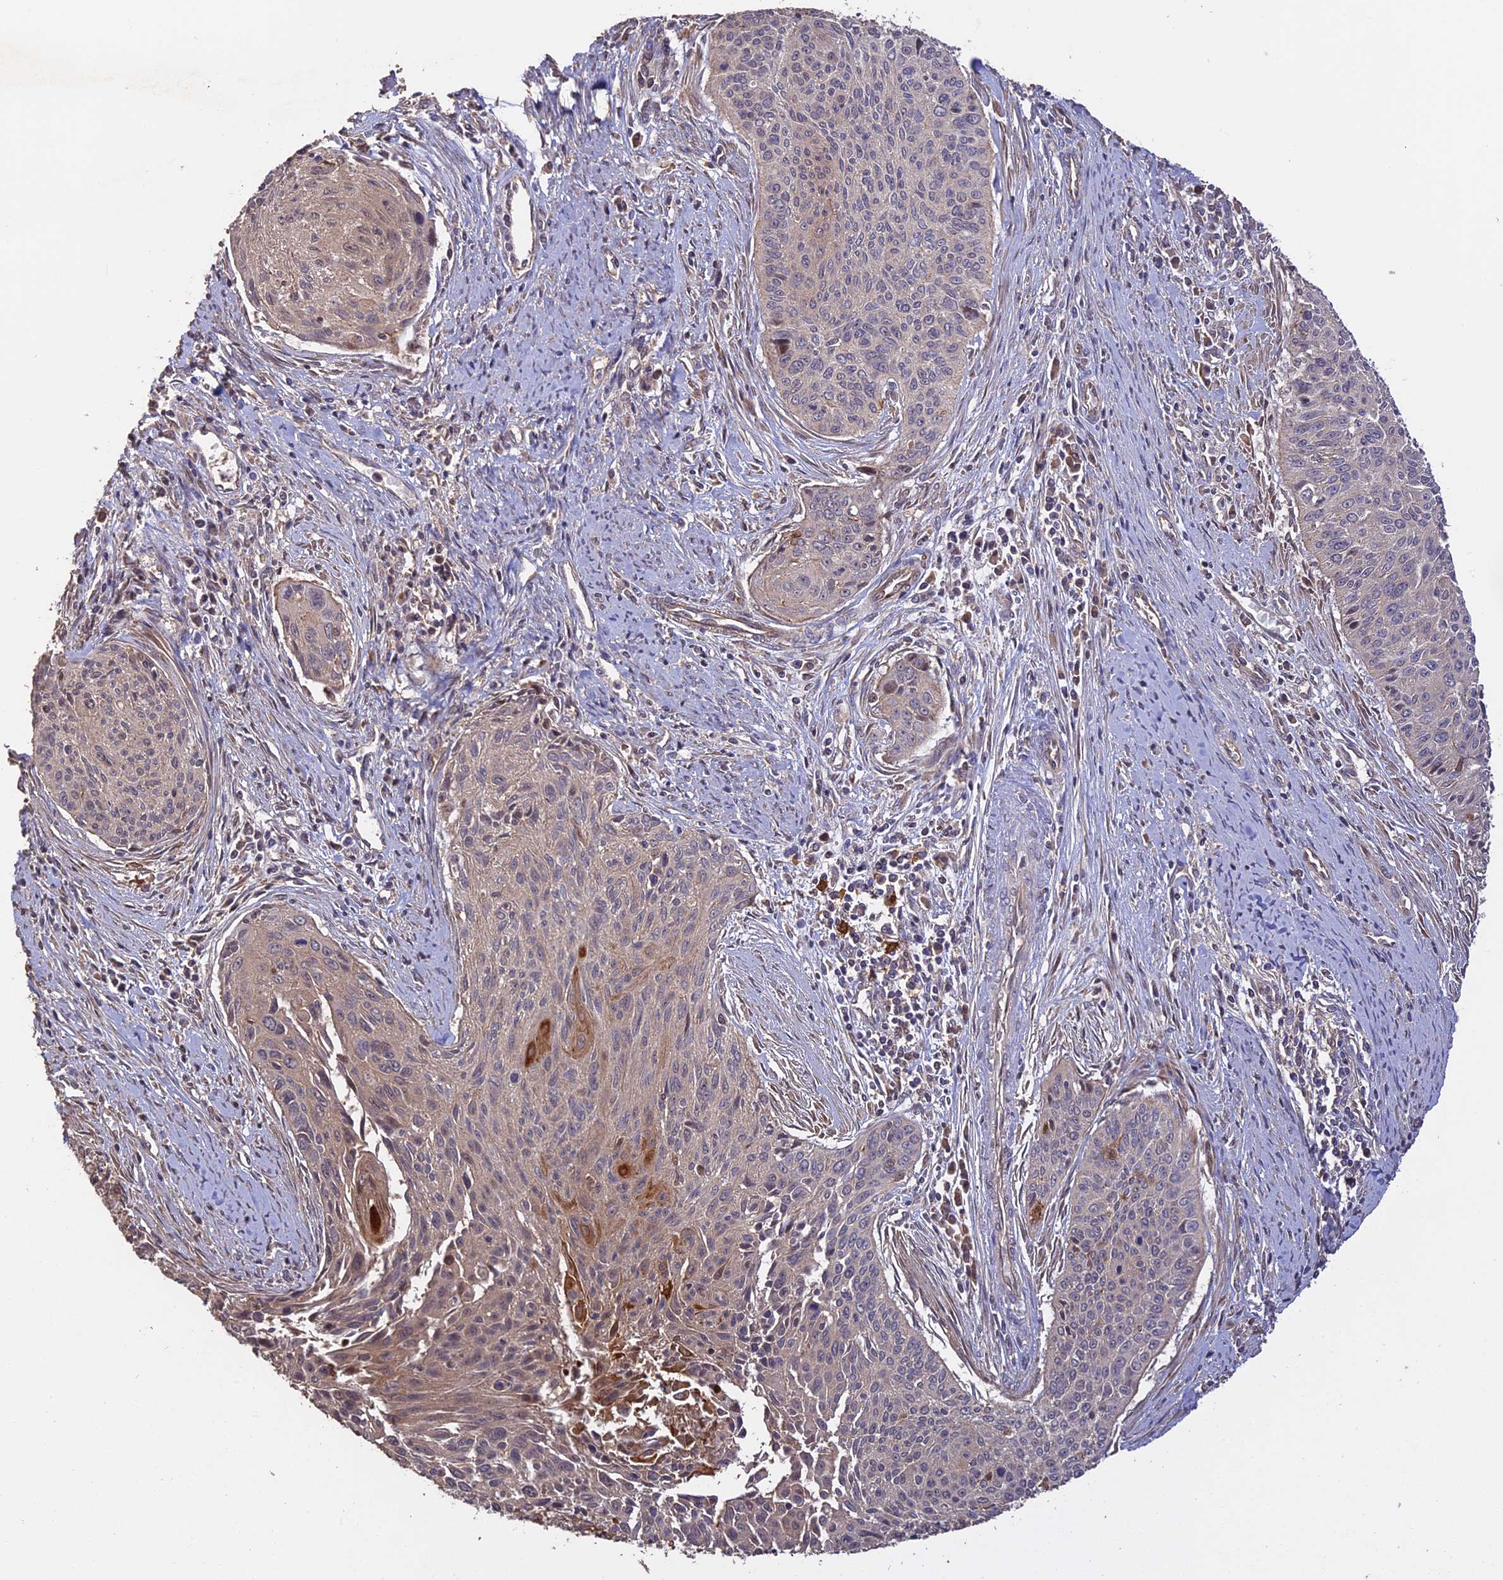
{"staining": {"intensity": "weak", "quantity": "<25%", "location": "cytoplasmic/membranous"}, "tissue": "cervical cancer", "cell_type": "Tumor cells", "image_type": "cancer", "snomed": [{"axis": "morphology", "description": "Squamous cell carcinoma, NOS"}, {"axis": "topography", "description": "Cervix"}], "caption": "This is an IHC histopathology image of cervical squamous cell carcinoma. There is no positivity in tumor cells.", "gene": "RASAL1", "patient": {"sex": "female", "age": 55}}